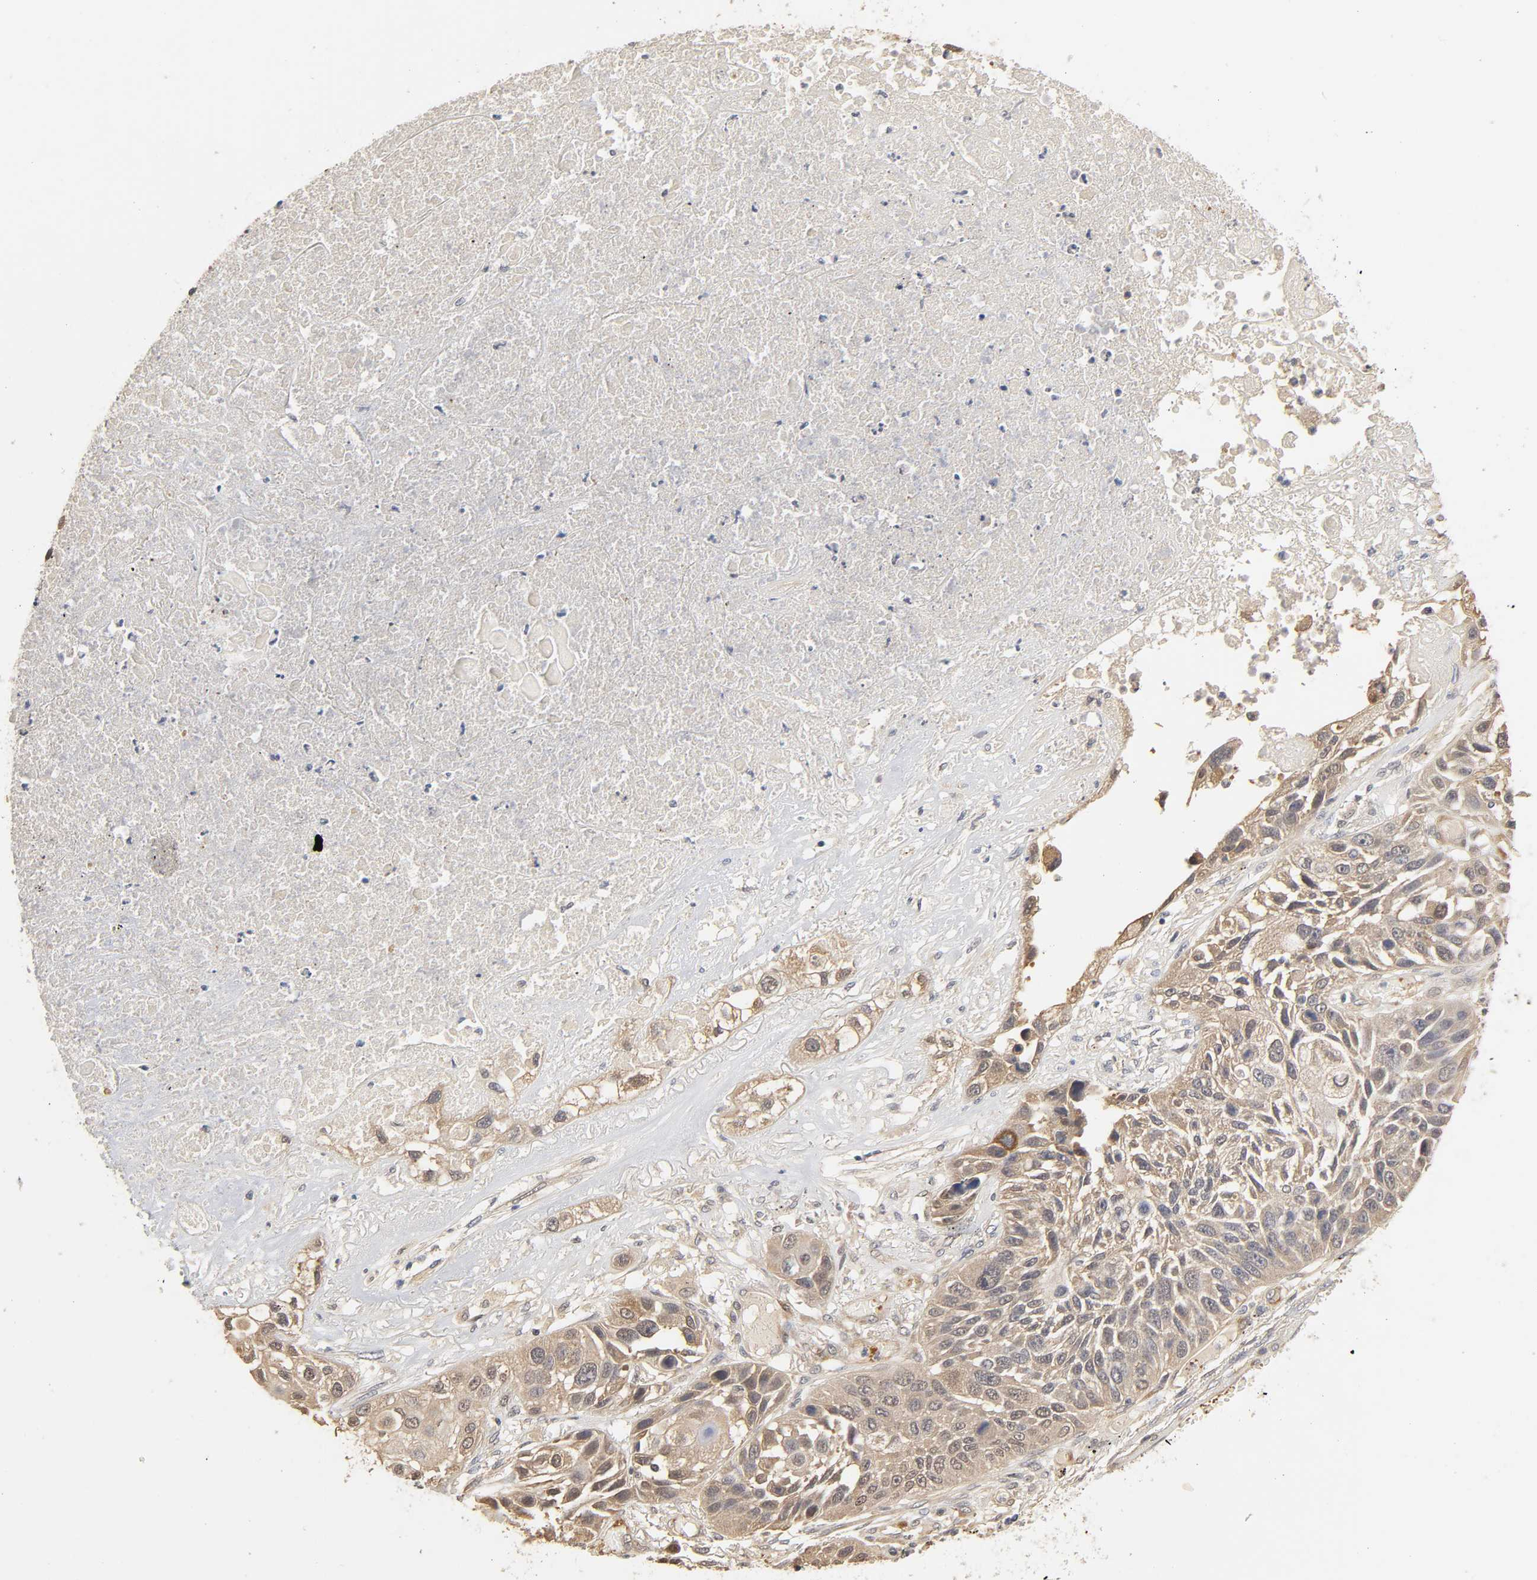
{"staining": {"intensity": "weak", "quantity": ">75%", "location": "cytoplasmic/membranous"}, "tissue": "lung cancer", "cell_type": "Tumor cells", "image_type": "cancer", "snomed": [{"axis": "morphology", "description": "Squamous cell carcinoma, NOS"}, {"axis": "topography", "description": "Lung"}], "caption": "About >75% of tumor cells in squamous cell carcinoma (lung) display weak cytoplasmic/membranous protein positivity as visualized by brown immunohistochemical staining.", "gene": "PDE5A", "patient": {"sex": "male", "age": 71}}